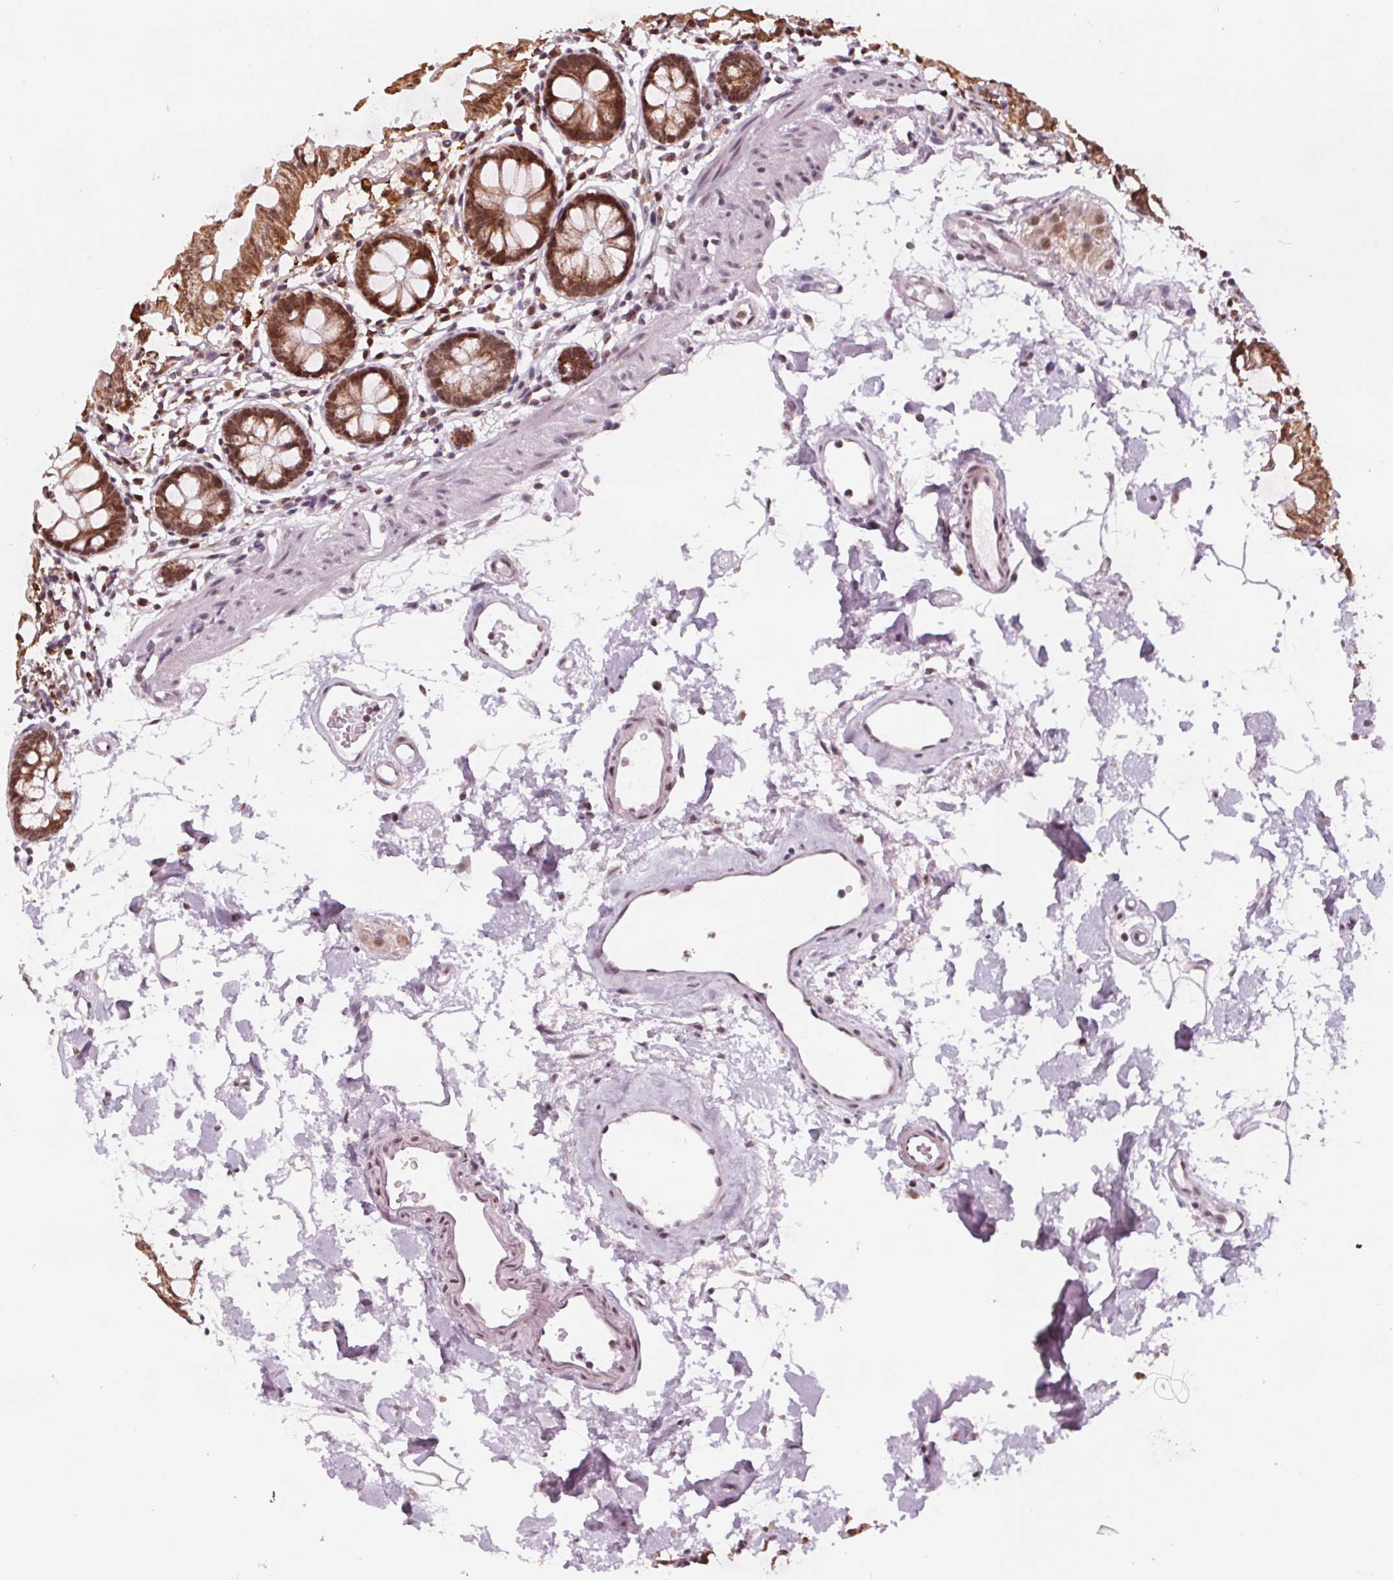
{"staining": {"intensity": "weak", "quantity": ">75%", "location": "nuclear"}, "tissue": "colon", "cell_type": "Endothelial cells", "image_type": "normal", "snomed": [{"axis": "morphology", "description": "Normal tissue, NOS"}, {"axis": "topography", "description": "Colon"}], "caption": "Immunohistochemical staining of normal human colon shows >75% levels of weak nuclear protein staining in approximately >75% of endothelial cells.", "gene": "DPM2", "patient": {"sex": "female", "age": 84}}